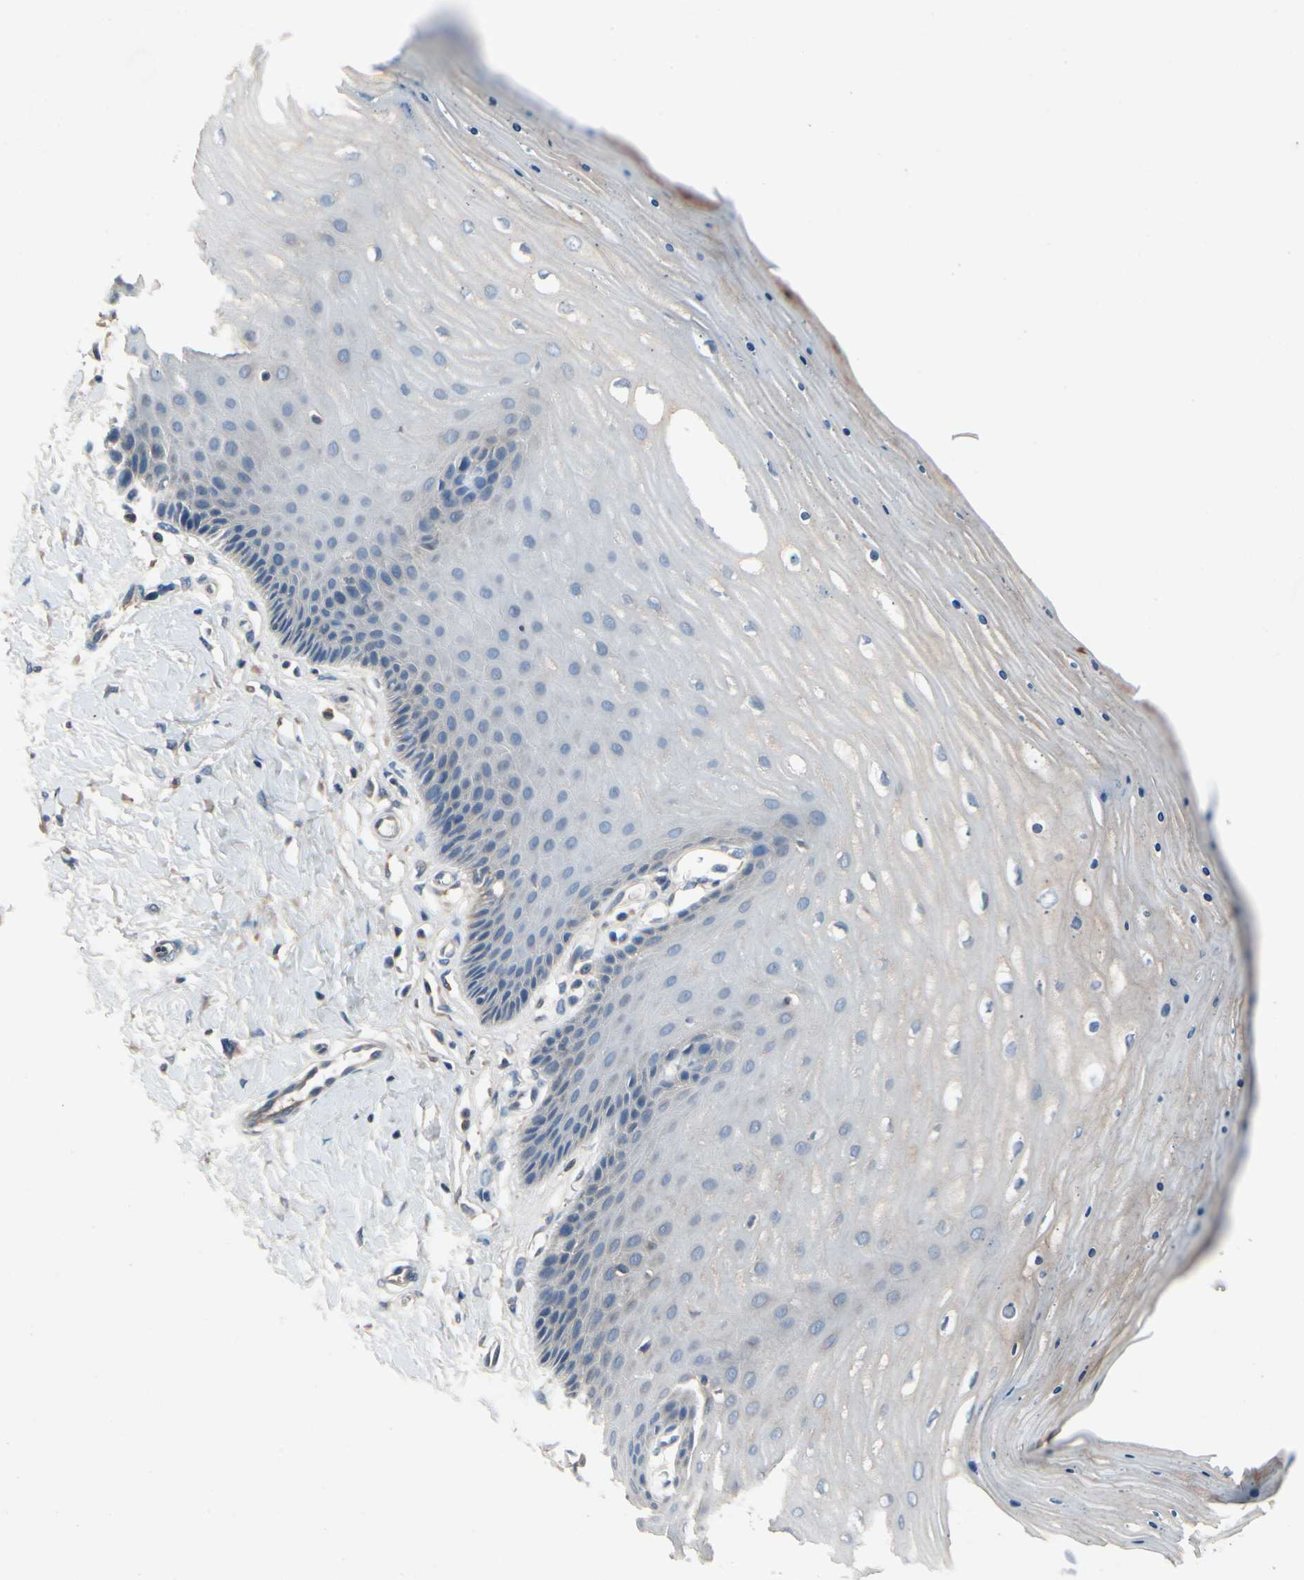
{"staining": {"intensity": "weak", "quantity": "25%-75%", "location": "cytoplasmic/membranous"}, "tissue": "cervix", "cell_type": "Glandular cells", "image_type": "normal", "snomed": [{"axis": "morphology", "description": "Normal tissue, NOS"}, {"axis": "topography", "description": "Cervix"}], "caption": "Unremarkable cervix reveals weak cytoplasmic/membranous positivity in about 25%-75% of glandular cells.", "gene": "IL1RL1", "patient": {"sex": "female", "age": 55}}